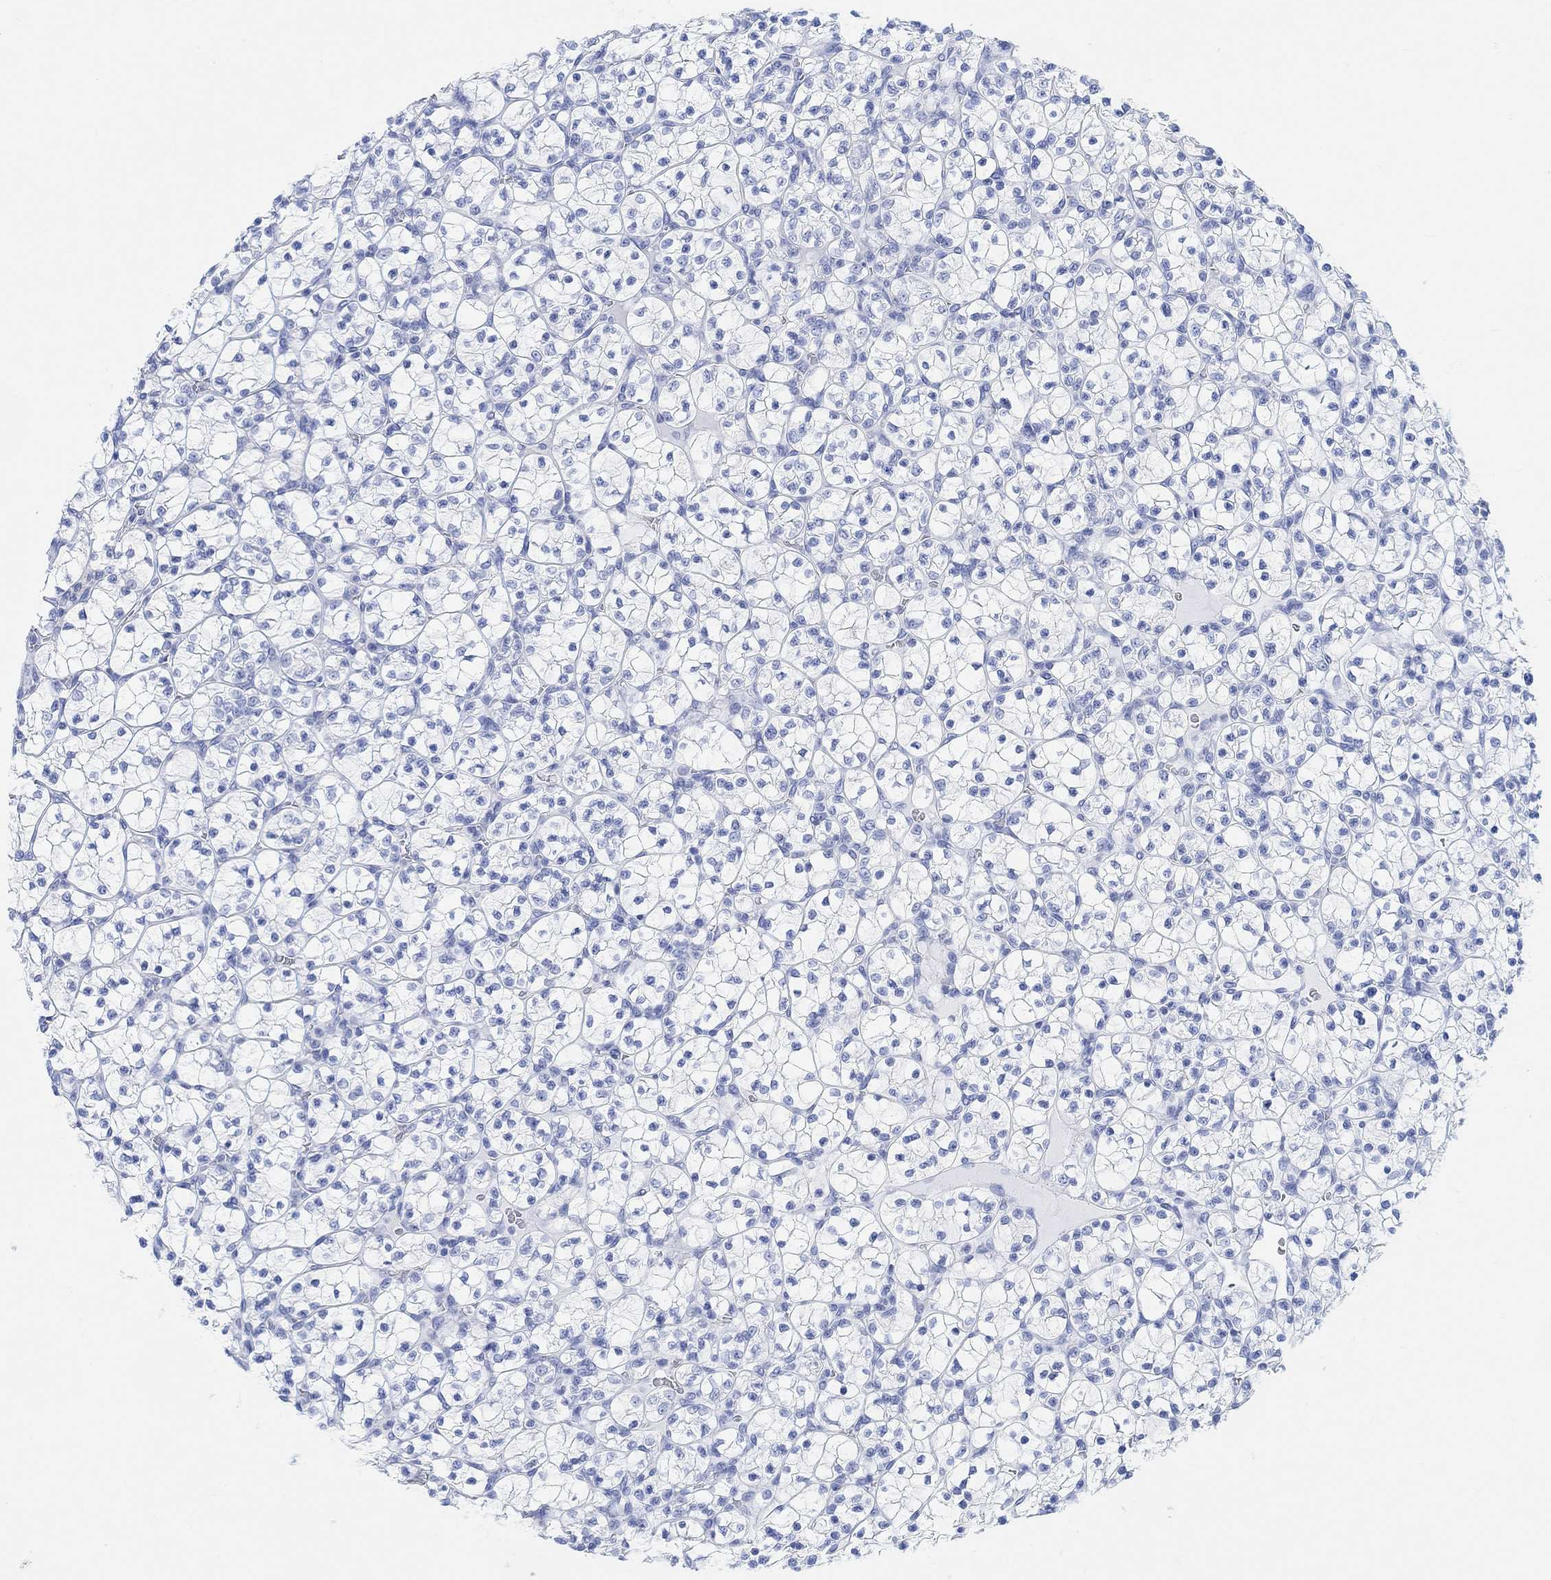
{"staining": {"intensity": "negative", "quantity": "none", "location": "none"}, "tissue": "renal cancer", "cell_type": "Tumor cells", "image_type": "cancer", "snomed": [{"axis": "morphology", "description": "Adenocarcinoma, NOS"}, {"axis": "topography", "description": "Kidney"}], "caption": "This is an IHC histopathology image of adenocarcinoma (renal). There is no expression in tumor cells.", "gene": "ANKRD33", "patient": {"sex": "female", "age": 89}}